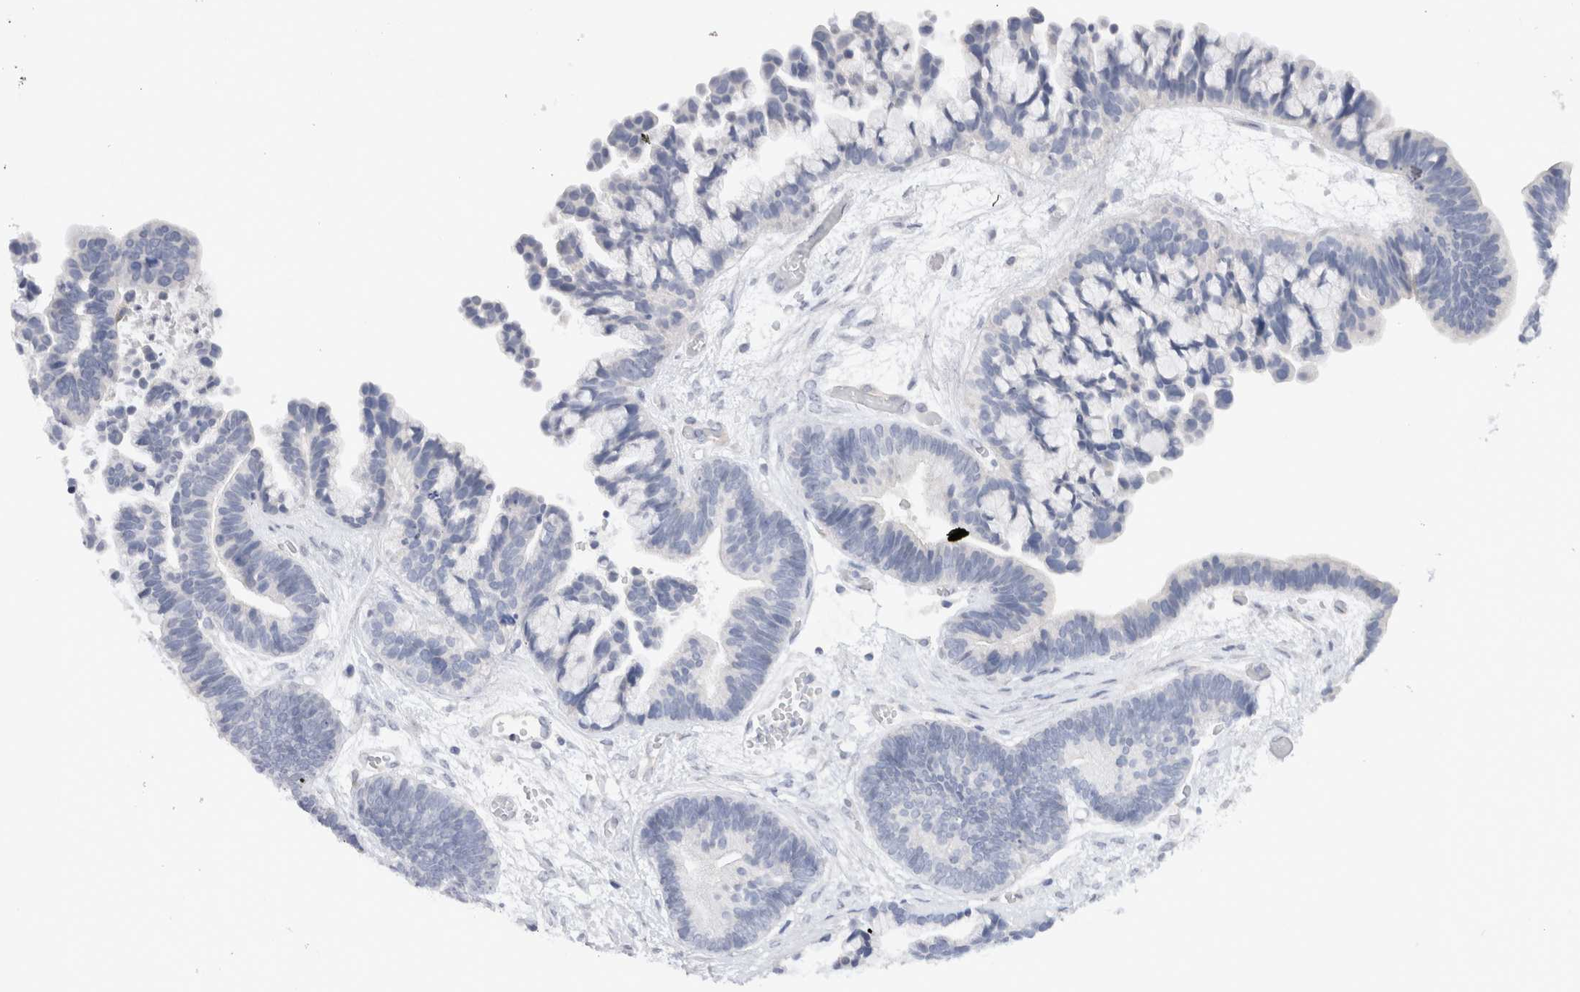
{"staining": {"intensity": "negative", "quantity": "none", "location": "none"}, "tissue": "ovarian cancer", "cell_type": "Tumor cells", "image_type": "cancer", "snomed": [{"axis": "morphology", "description": "Cystadenocarcinoma, serous, NOS"}, {"axis": "topography", "description": "Ovary"}], "caption": "Immunohistochemical staining of human ovarian cancer reveals no significant staining in tumor cells.", "gene": "C9orf50", "patient": {"sex": "female", "age": 56}}